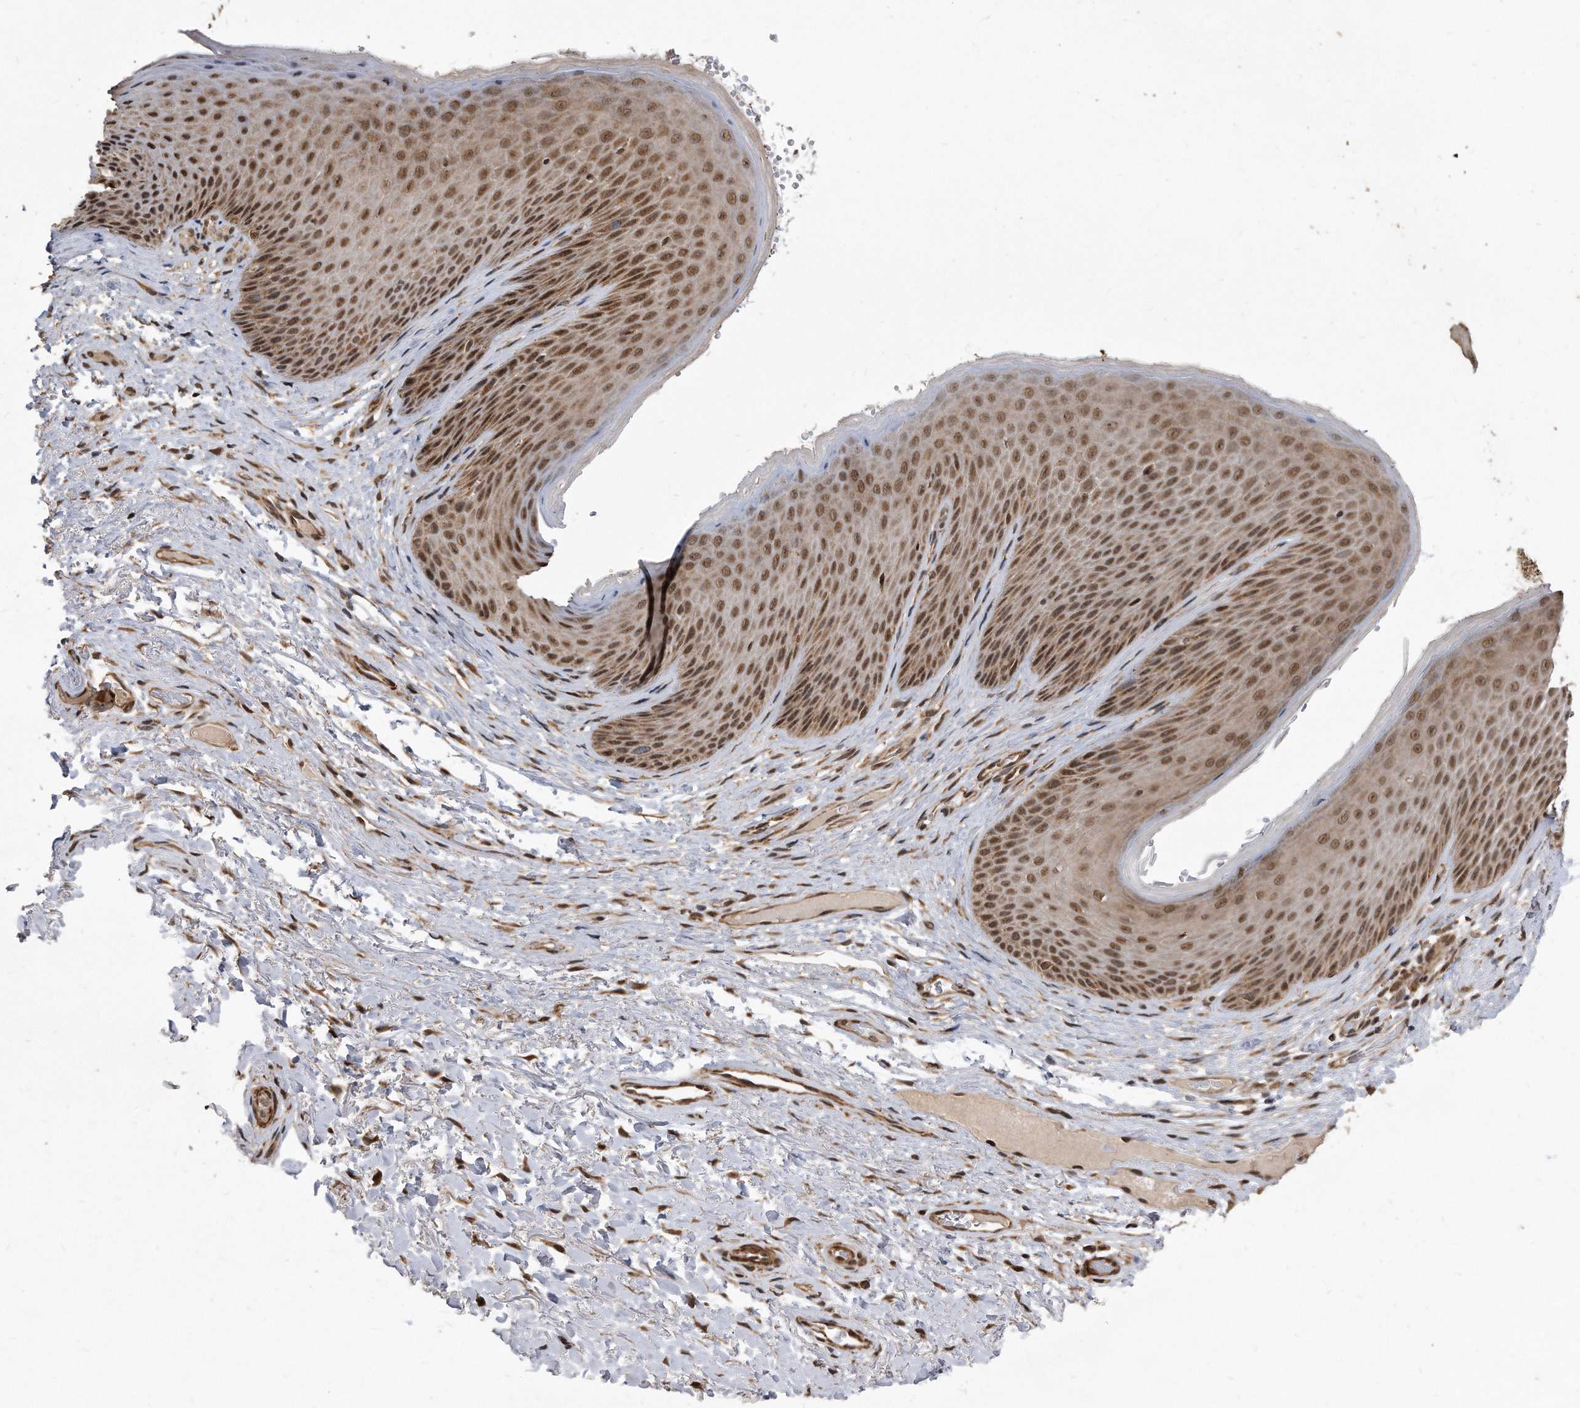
{"staining": {"intensity": "moderate", "quantity": ">75%", "location": "cytoplasmic/membranous,nuclear"}, "tissue": "skin", "cell_type": "Epidermal cells", "image_type": "normal", "snomed": [{"axis": "morphology", "description": "Normal tissue, NOS"}, {"axis": "topography", "description": "Anal"}], "caption": "Immunohistochemistry photomicrograph of benign skin stained for a protein (brown), which reveals medium levels of moderate cytoplasmic/membranous,nuclear staining in about >75% of epidermal cells.", "gene": "DUSP22", "patient": {"sex": "male", "age": 74}}